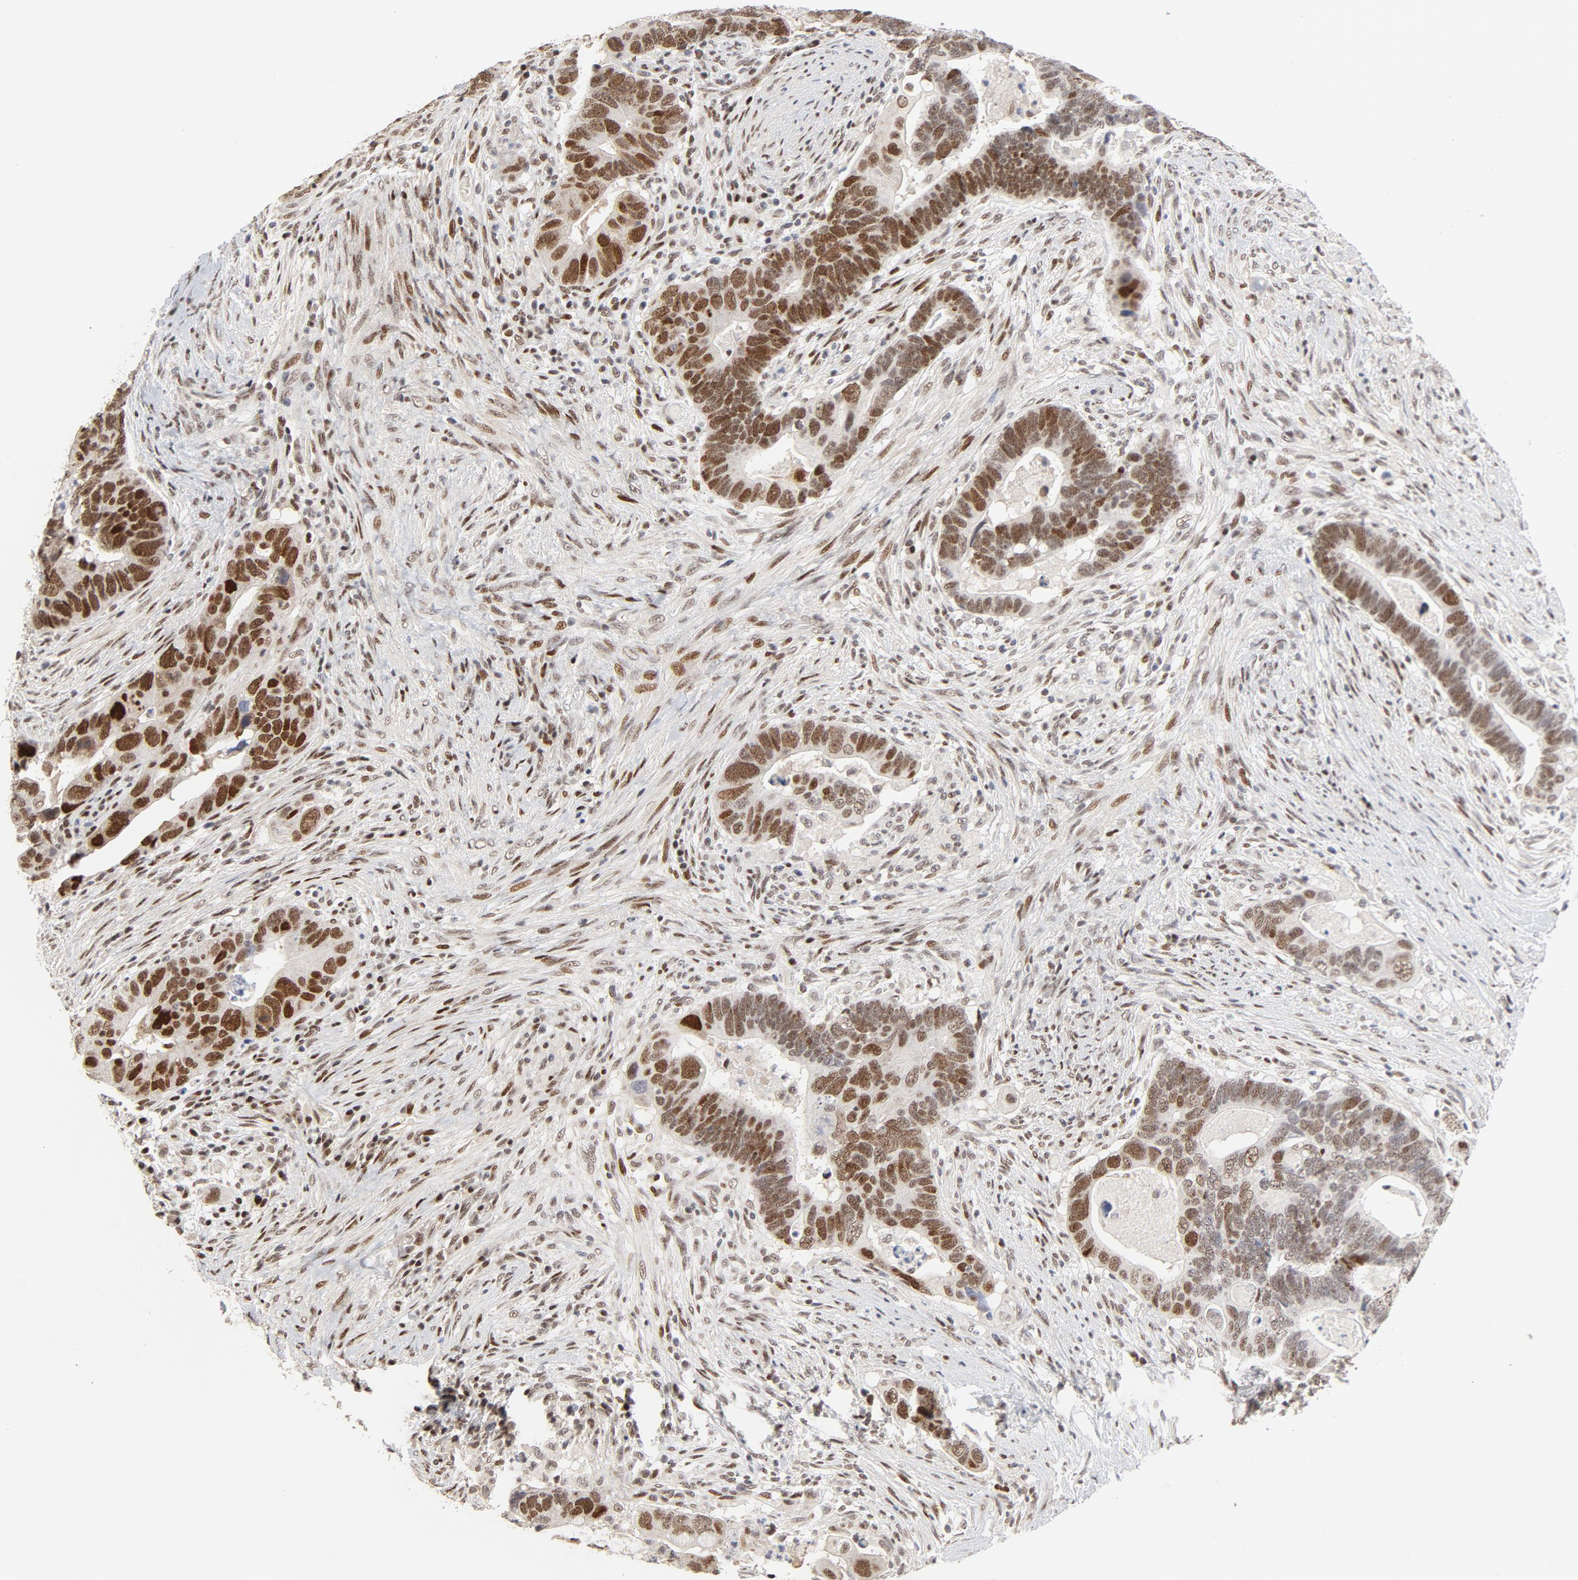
{"staining": {"intensity": "moderate", "quantity": ">75%", "location": "nuclear"}, "tissue": "colorectal cancer", "cell_type": "Tumor cells", "image_type": "cancer", "snomed": [{"axis": "morphology", "description": "Adenocarcinoma, NOS"}, {"axis": "topography", "description": "Rectum"}], "caption": "This histopathology image exhibits IHC staining of colorectal cancer, with medium moderate nuclear expression in approximately >75% of tumor cells.", "gene": "GTF2I", "patient": {"sex": "male", "age": 53}}